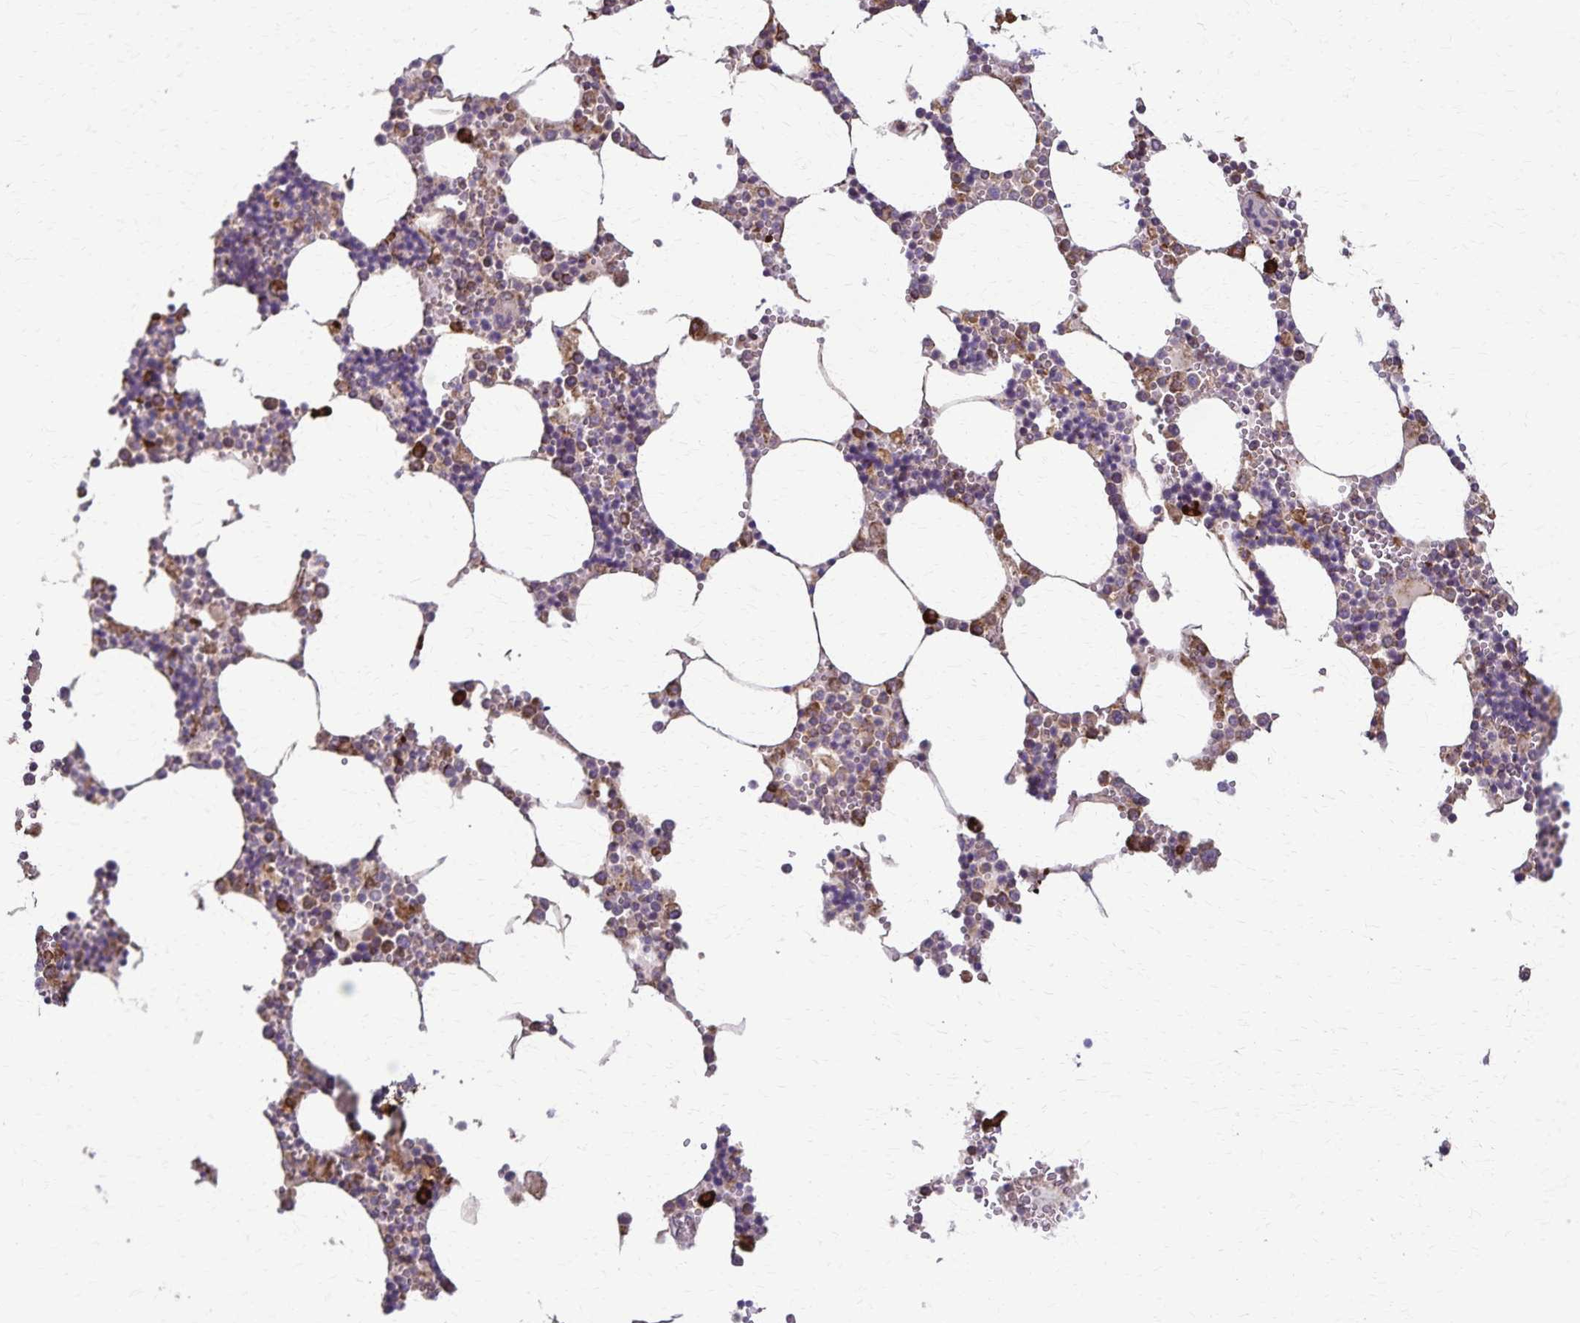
{"staining": {"intensity": "moderate", "quantity": "25%-75%", "location": "cytoplasmic/membranous"}, "tissue": "bone marrow", "cell_type": "Hematopoietic cells", "image_type": "normal", "snomed": [{"axis": "morphology", "description": "Normal tissue, NOS"}, {"axis": "topography", "description": "Bone marrow"}], "caption": "DAB (3,3'-diaminobenzidine) immunohistochemical staining of normal bone marrow displays moderate cytoplasmic/membranous protein staining in about 25%-75% of hematopoietic cells. Using DAB (3,3'-diaminobenzidine) (brown) and hematoxylin (blue) stains, captured at high magnification using brightfield microscopy.", "gene": "RNF10", "patient": {"sex": "male", "age": 54}}